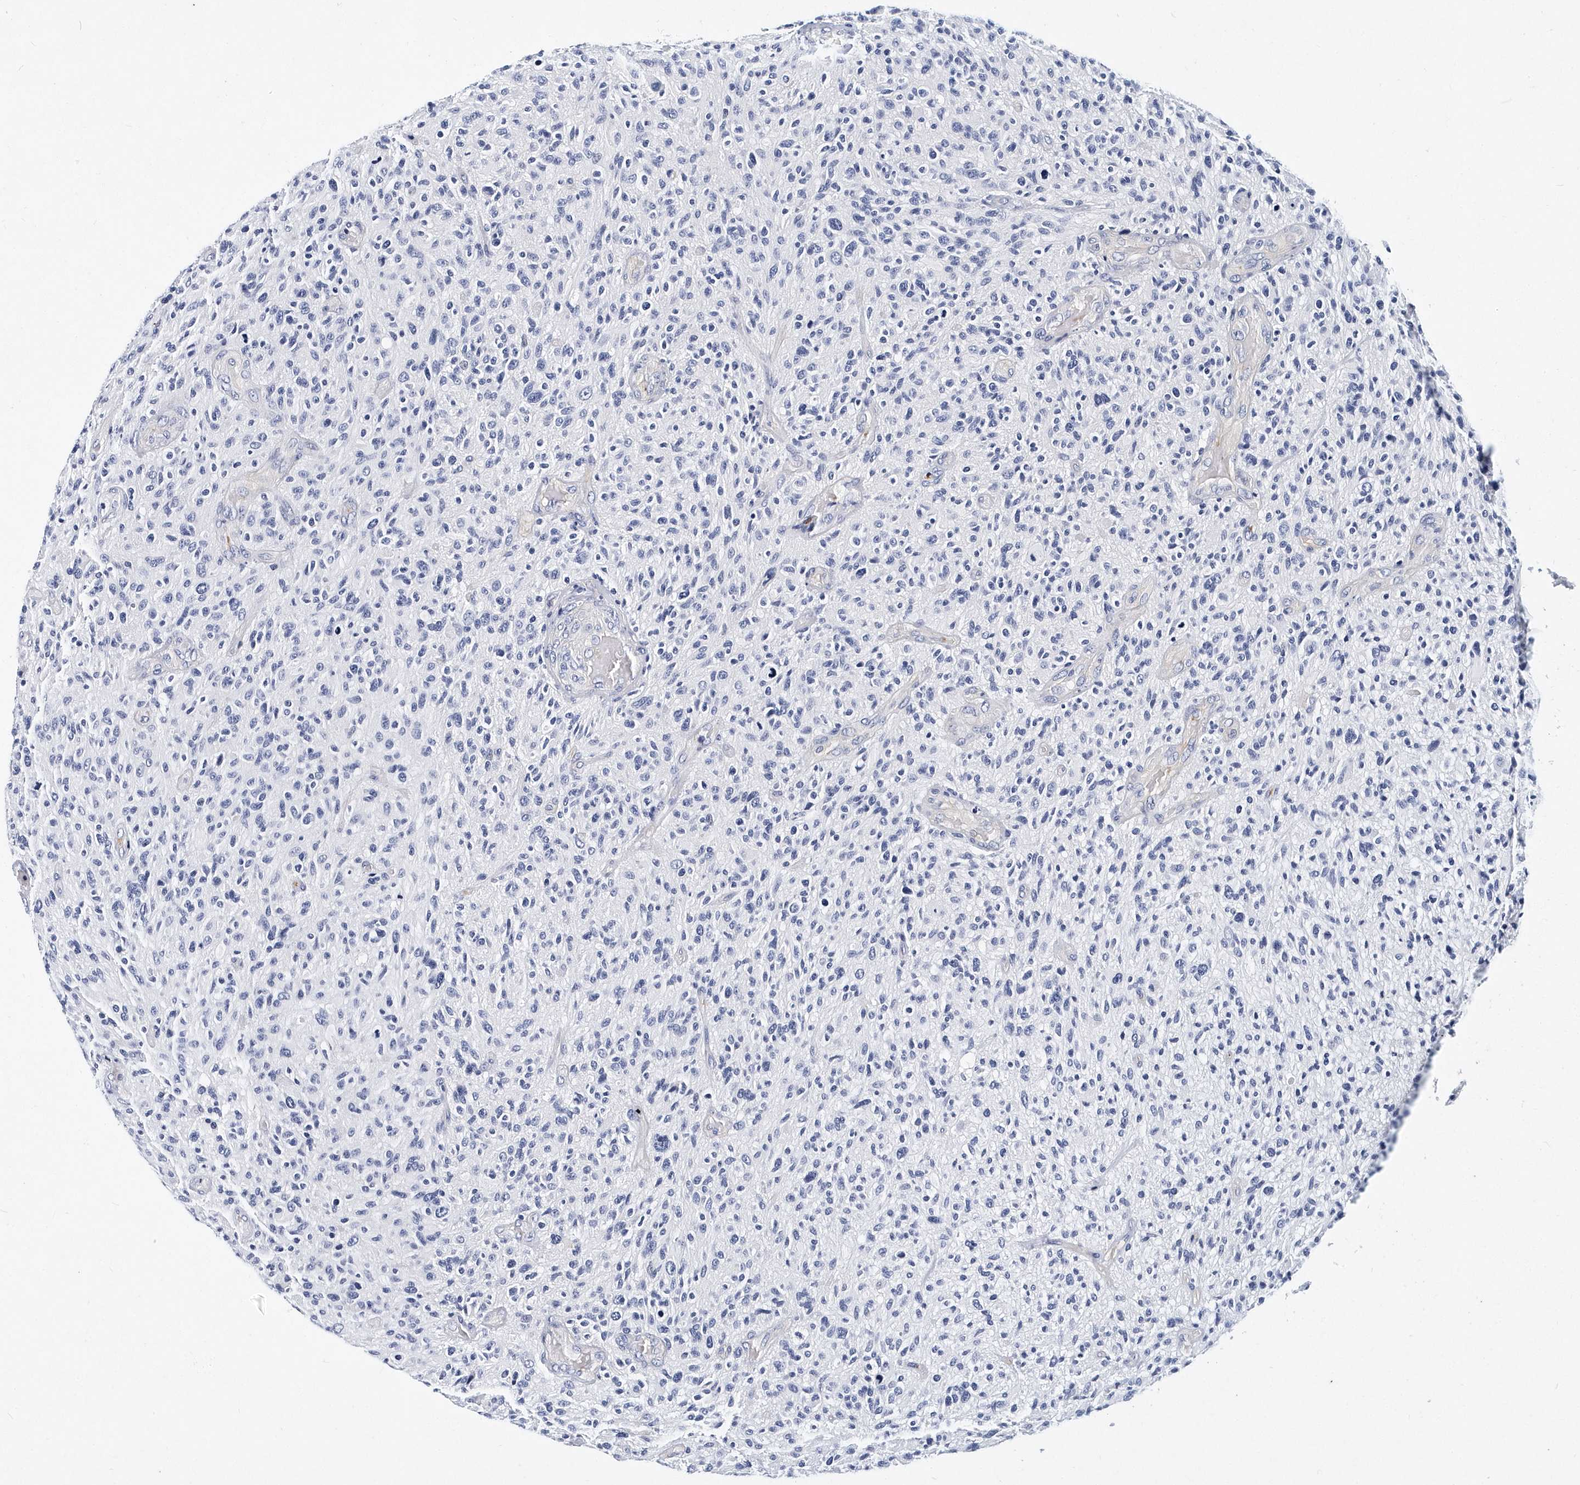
{"staining": {"intensity": "negative", "quantity": "none", "location": "none"}, "tissue": "glioma", "cell_type": "Tumor cells", "image_type": "cancer", "snomed": [{"axis": "morphology", "description": "Glioma, malignant, High grade"}, {"axis": "topography", "description": "Brain"}], "caption": "There is no significant staining in tumor cells of high-grade glioma (malignant). (Stains: DAB (3,3'-diaminobenzidine) immunohistochemistry with hematoxylin counter stain, Microscopy: brightfield microscopy at high magnification).", "gene": "ITGA2B", "patient": {"sex": "male", "age": 47}}